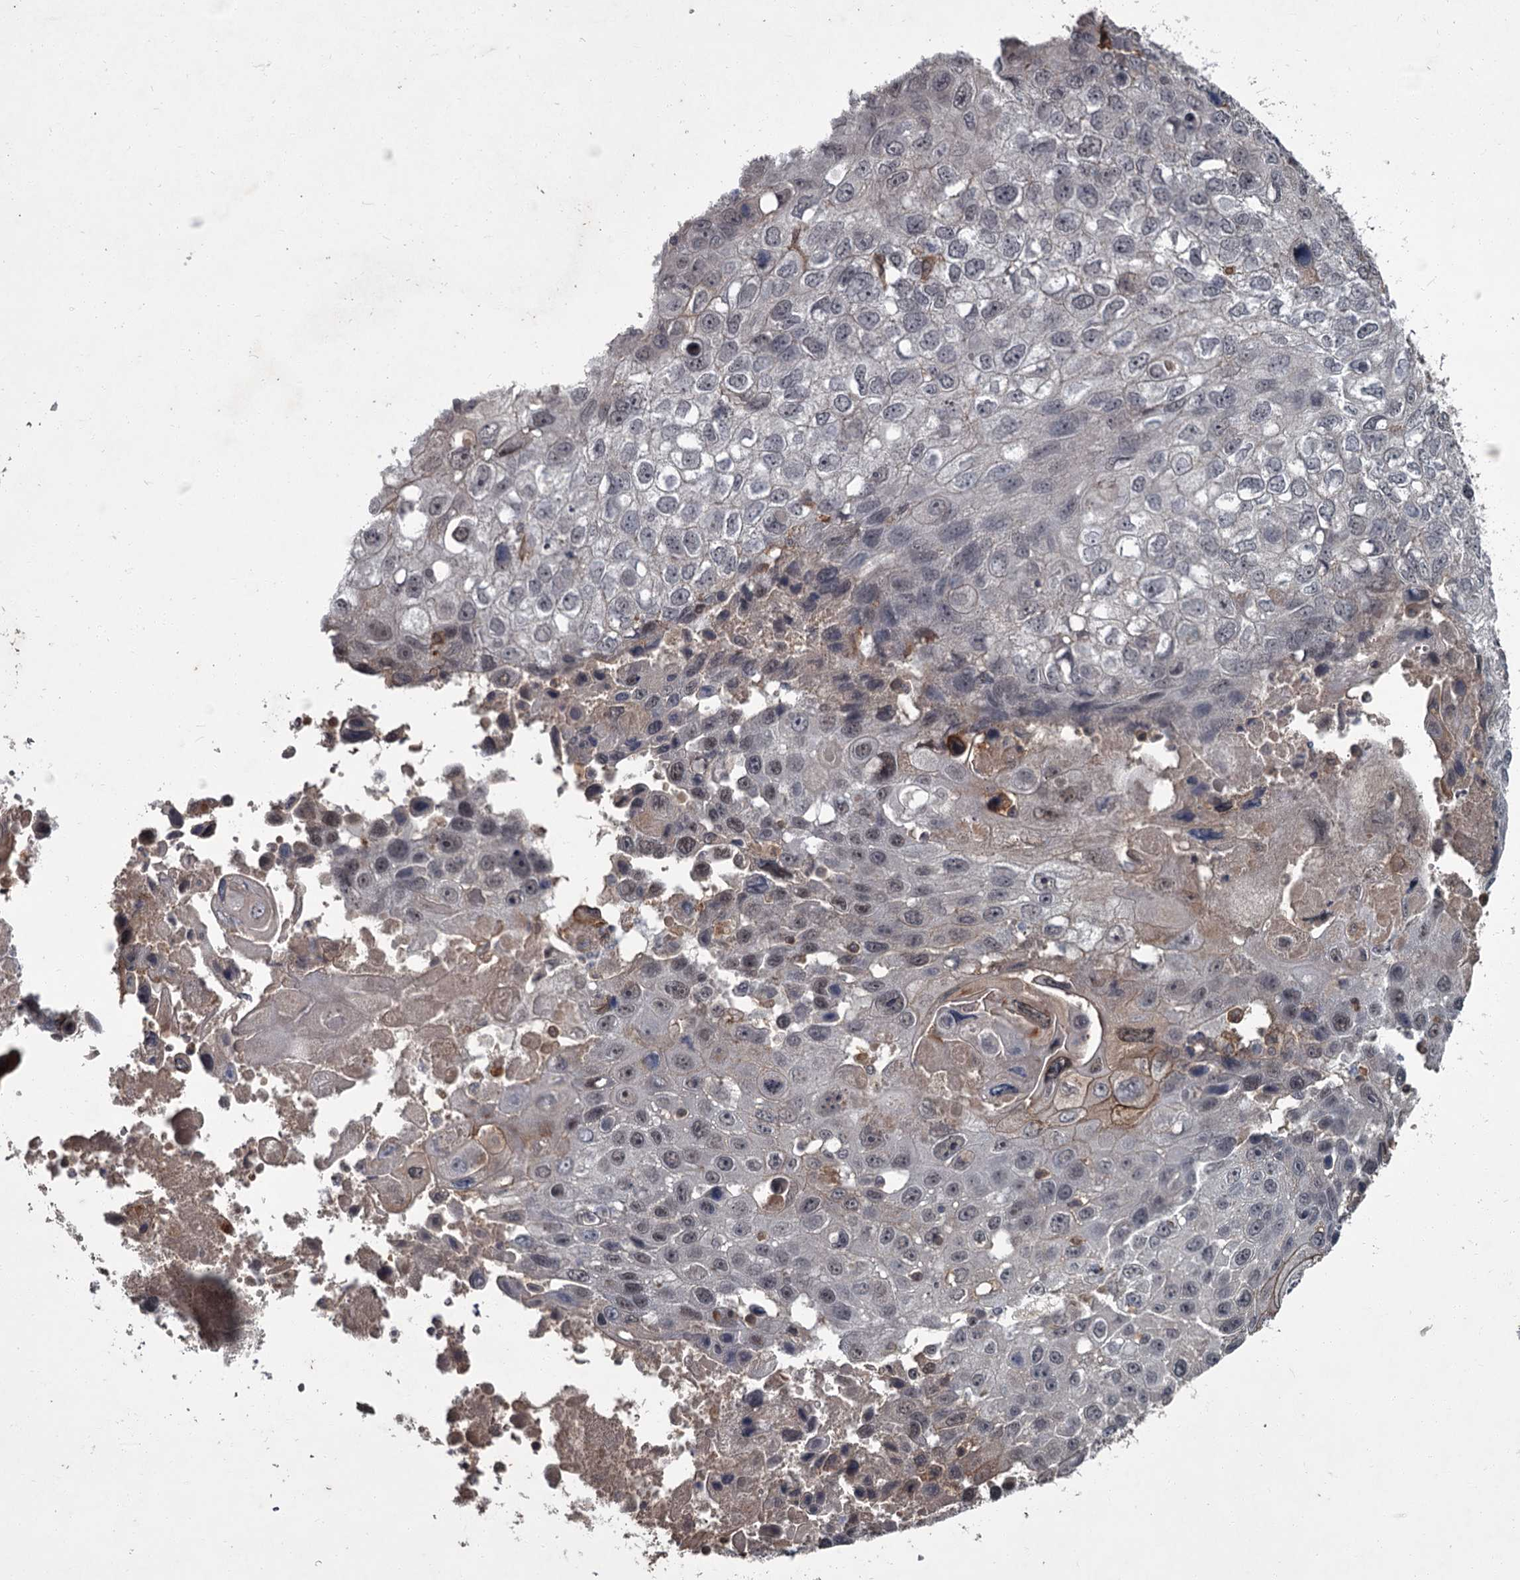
{"staining": {"intensity": "weak", "quantity": "<25%", "location": "nuclear"}, "tissue": "lung cancer", "cell_type": "Tumor cells", "image_type": "cancer", "snomed": [{"axis": "morphology", "description": "Squamous cell carcinoma, NOS"}, {"axis": "topography", "description": "Lung"}], "caption": "Immunohistochemistry micrograph of human lung cancer (squamous cell carcinoma) stained for a protein (brown), which reveals no positivity in tumor cells.", "gene": "FLVCR2", "patient": {"sex": "male", "age": 61}}